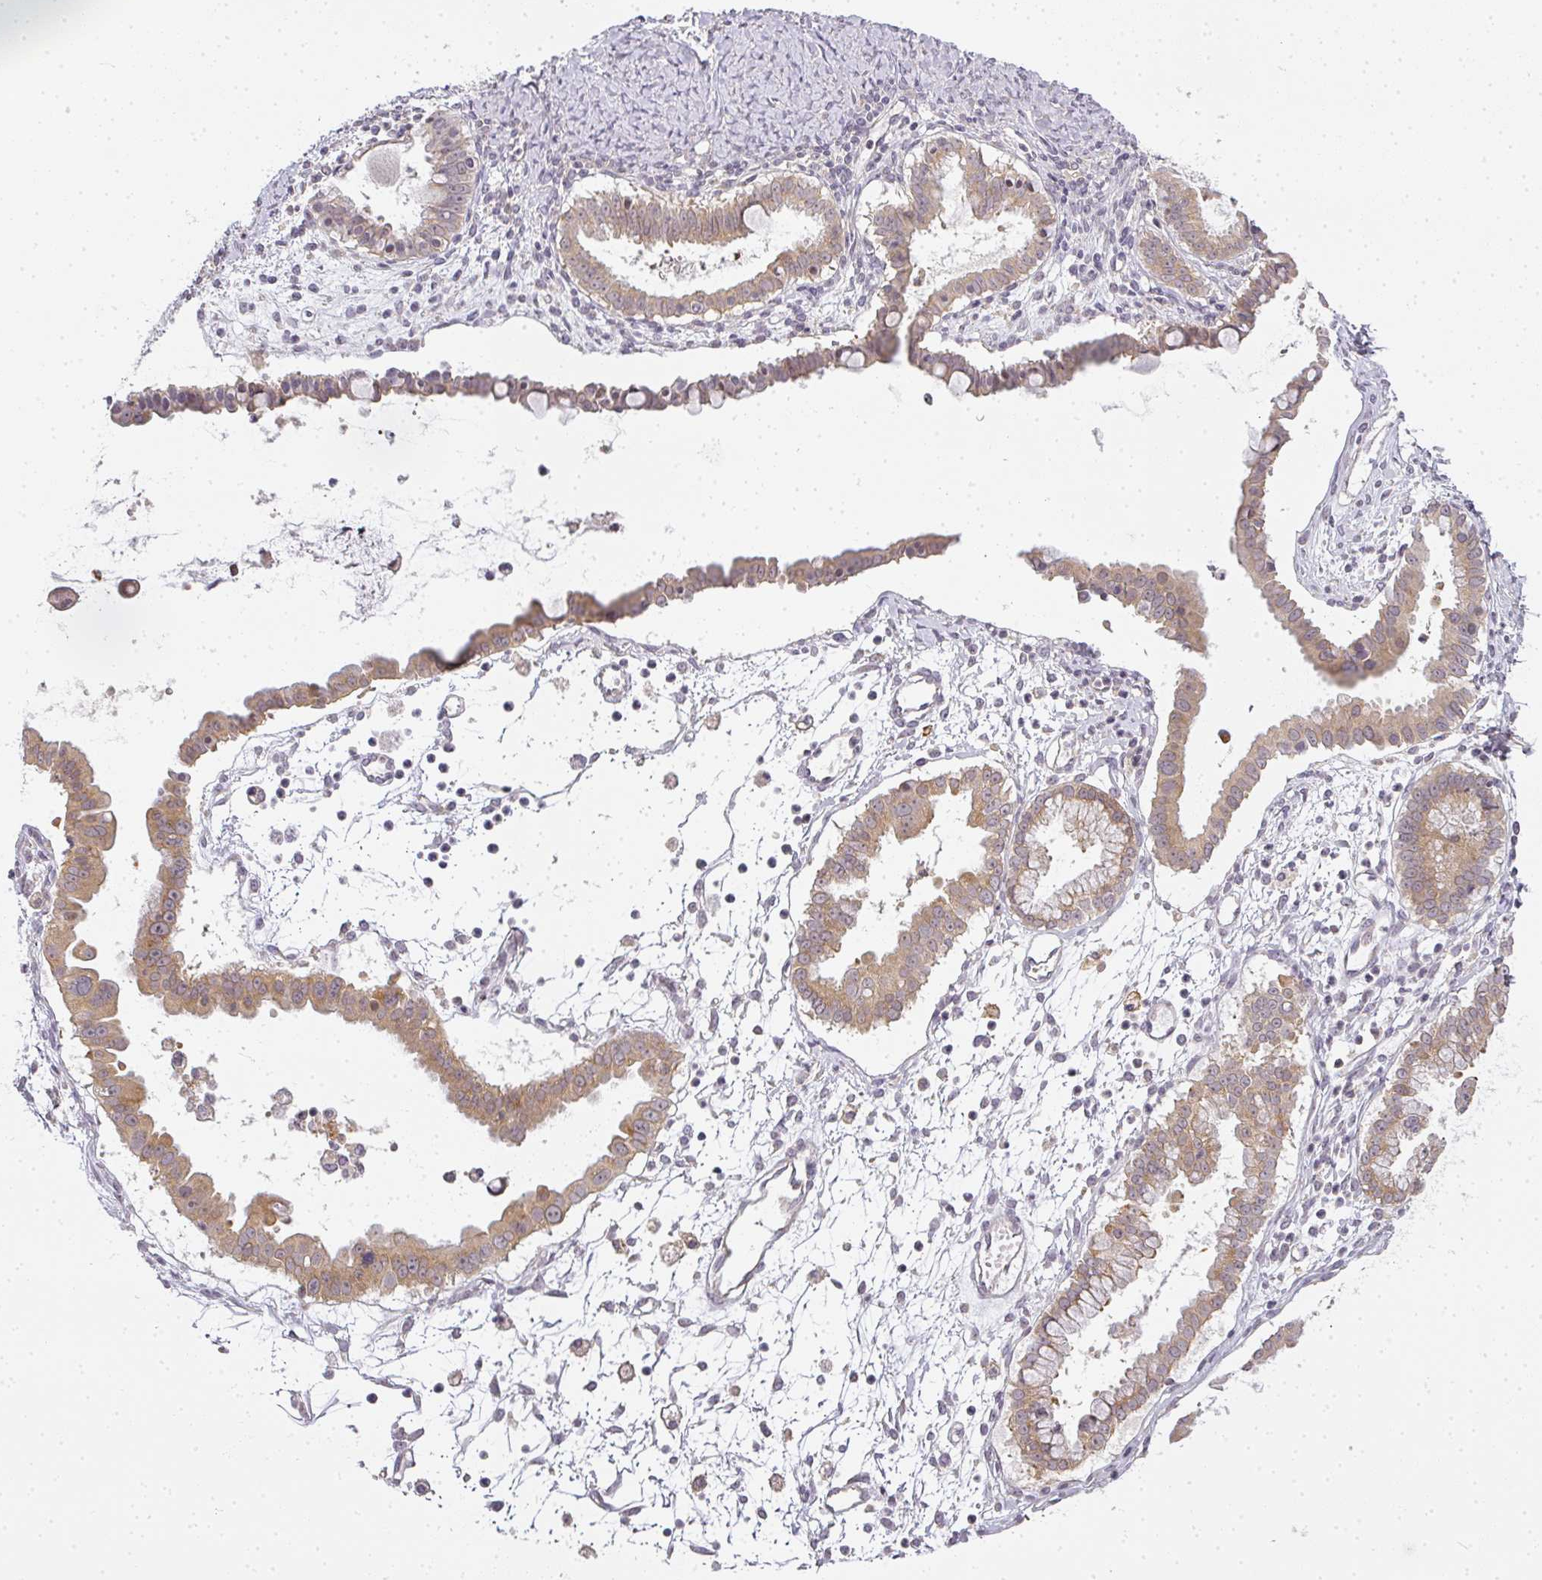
{"staining": {"intensity": "moderate", "quantity": ">75%", "location": "cytoplasmic/membranous"}, "tissue": "ovarian cancer", "cell_type": "Tumor cells", "image_type": "cancer", "snomed": [{"axis": "morphology", "description": "Cystadenocarcinoma, mucinous, NOS"}, {"axis": "topography", "description": "Ovary"}], "caption": "A medium amount of moderate cytoplasmic/membranous expression is seen in about >75% of tumor cells in ovarian cancer (mucinous cystadenocarcinoma) tissue. The staining was performed using DAB to visualize the protein expression in brown, while the nuclei were stained in blue with hematoxylin (Magnification: 20x).", "gene": "MED19", "patient": {"sex": "female", "age": 61}}